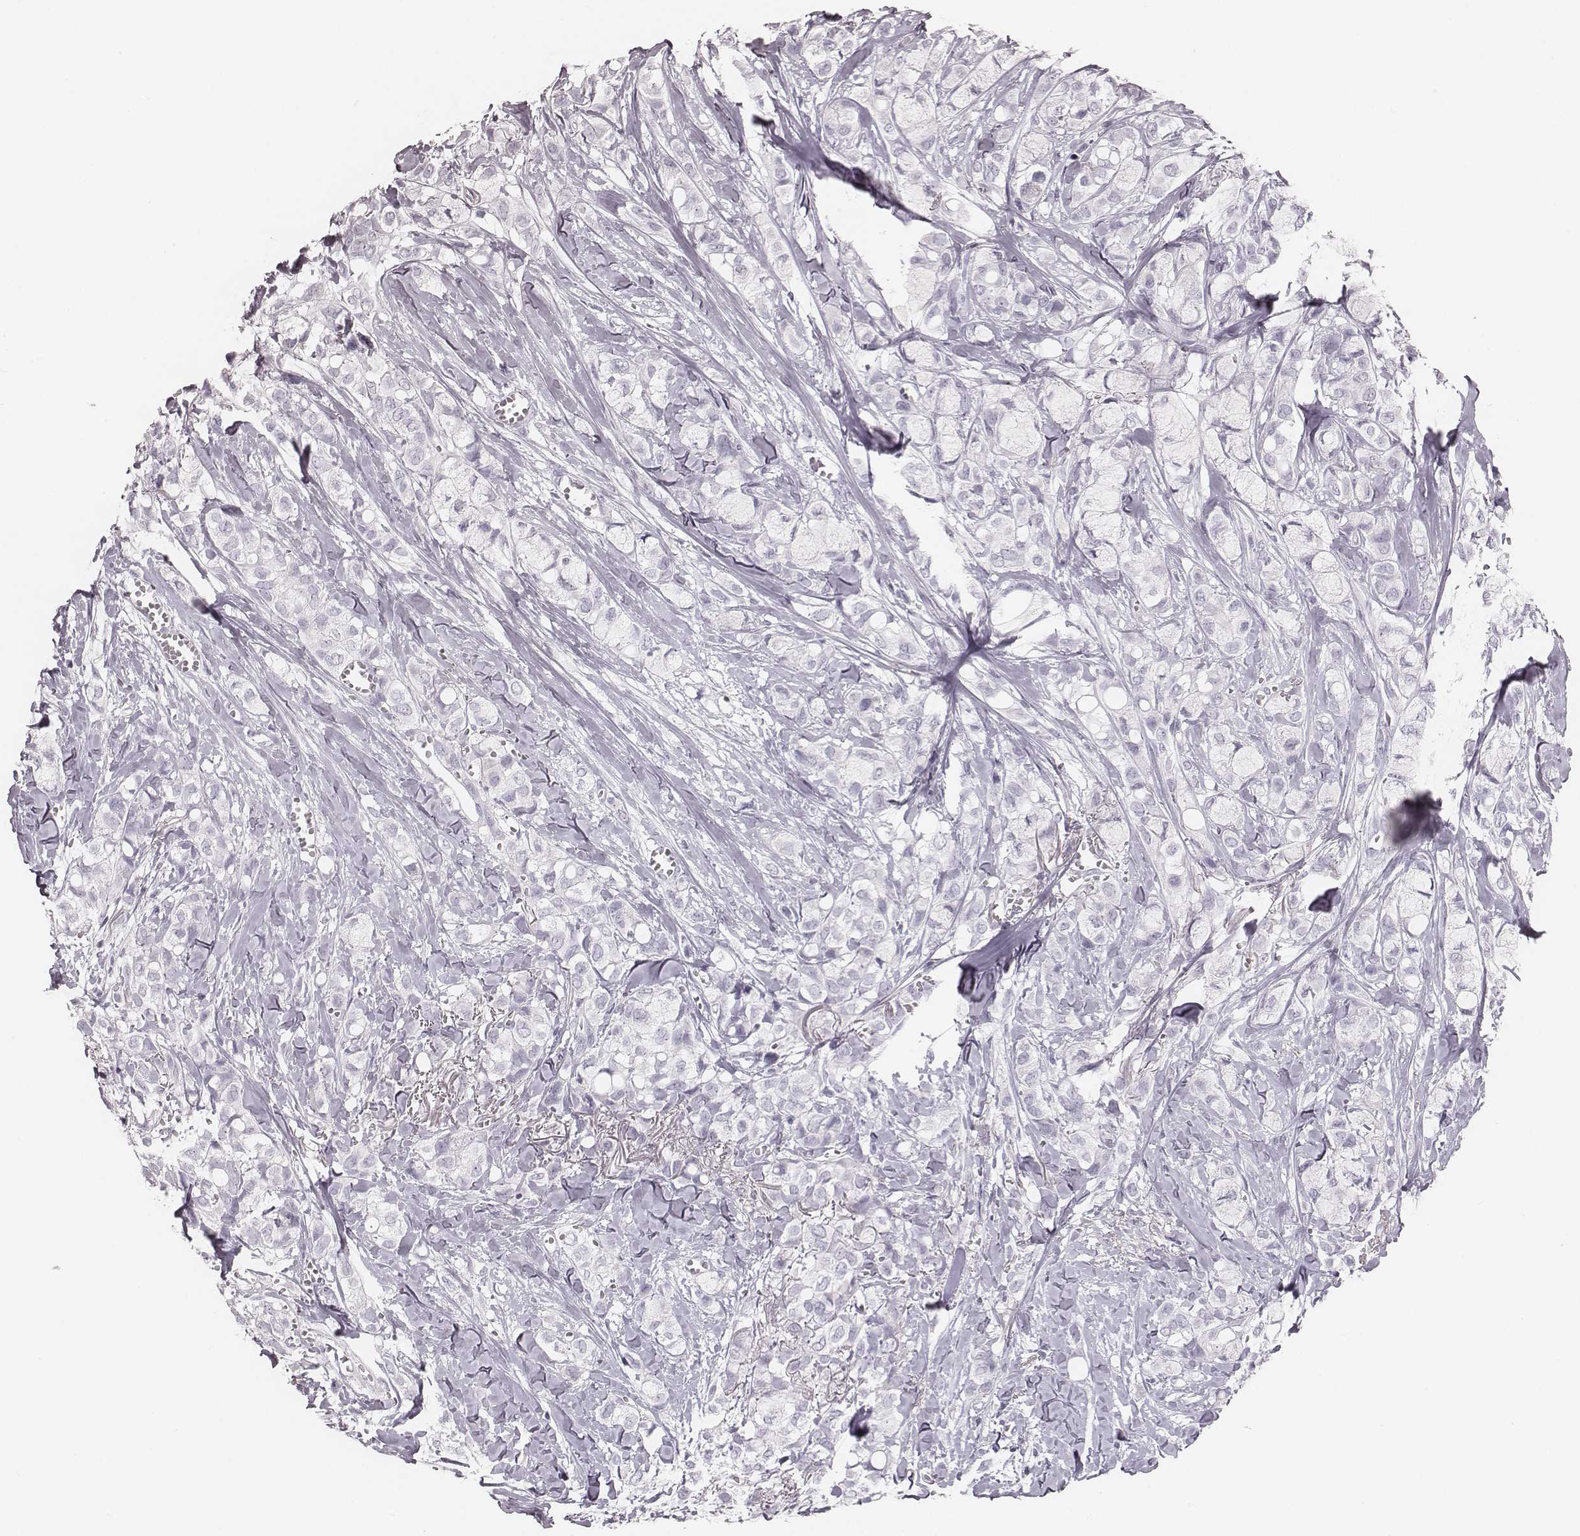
{"staining": {"intensity": "negative", "quantity": "none", "location": "none"}, "tissue": "breast cancer", "cell_type": "Tumor cells", "image_type": "cancer", "snomed": [{"axis": "morphology", "description": "Duct carcinoma"}, {"axis": "topography", "description": "Breast"}], "caption": "Immunohistochemical staining of human breast intraductal carcinoma exhibits no significant expression in tumor cells.", "gene": "ZNF365", "patient": {"sex": "female", "age": 85}}